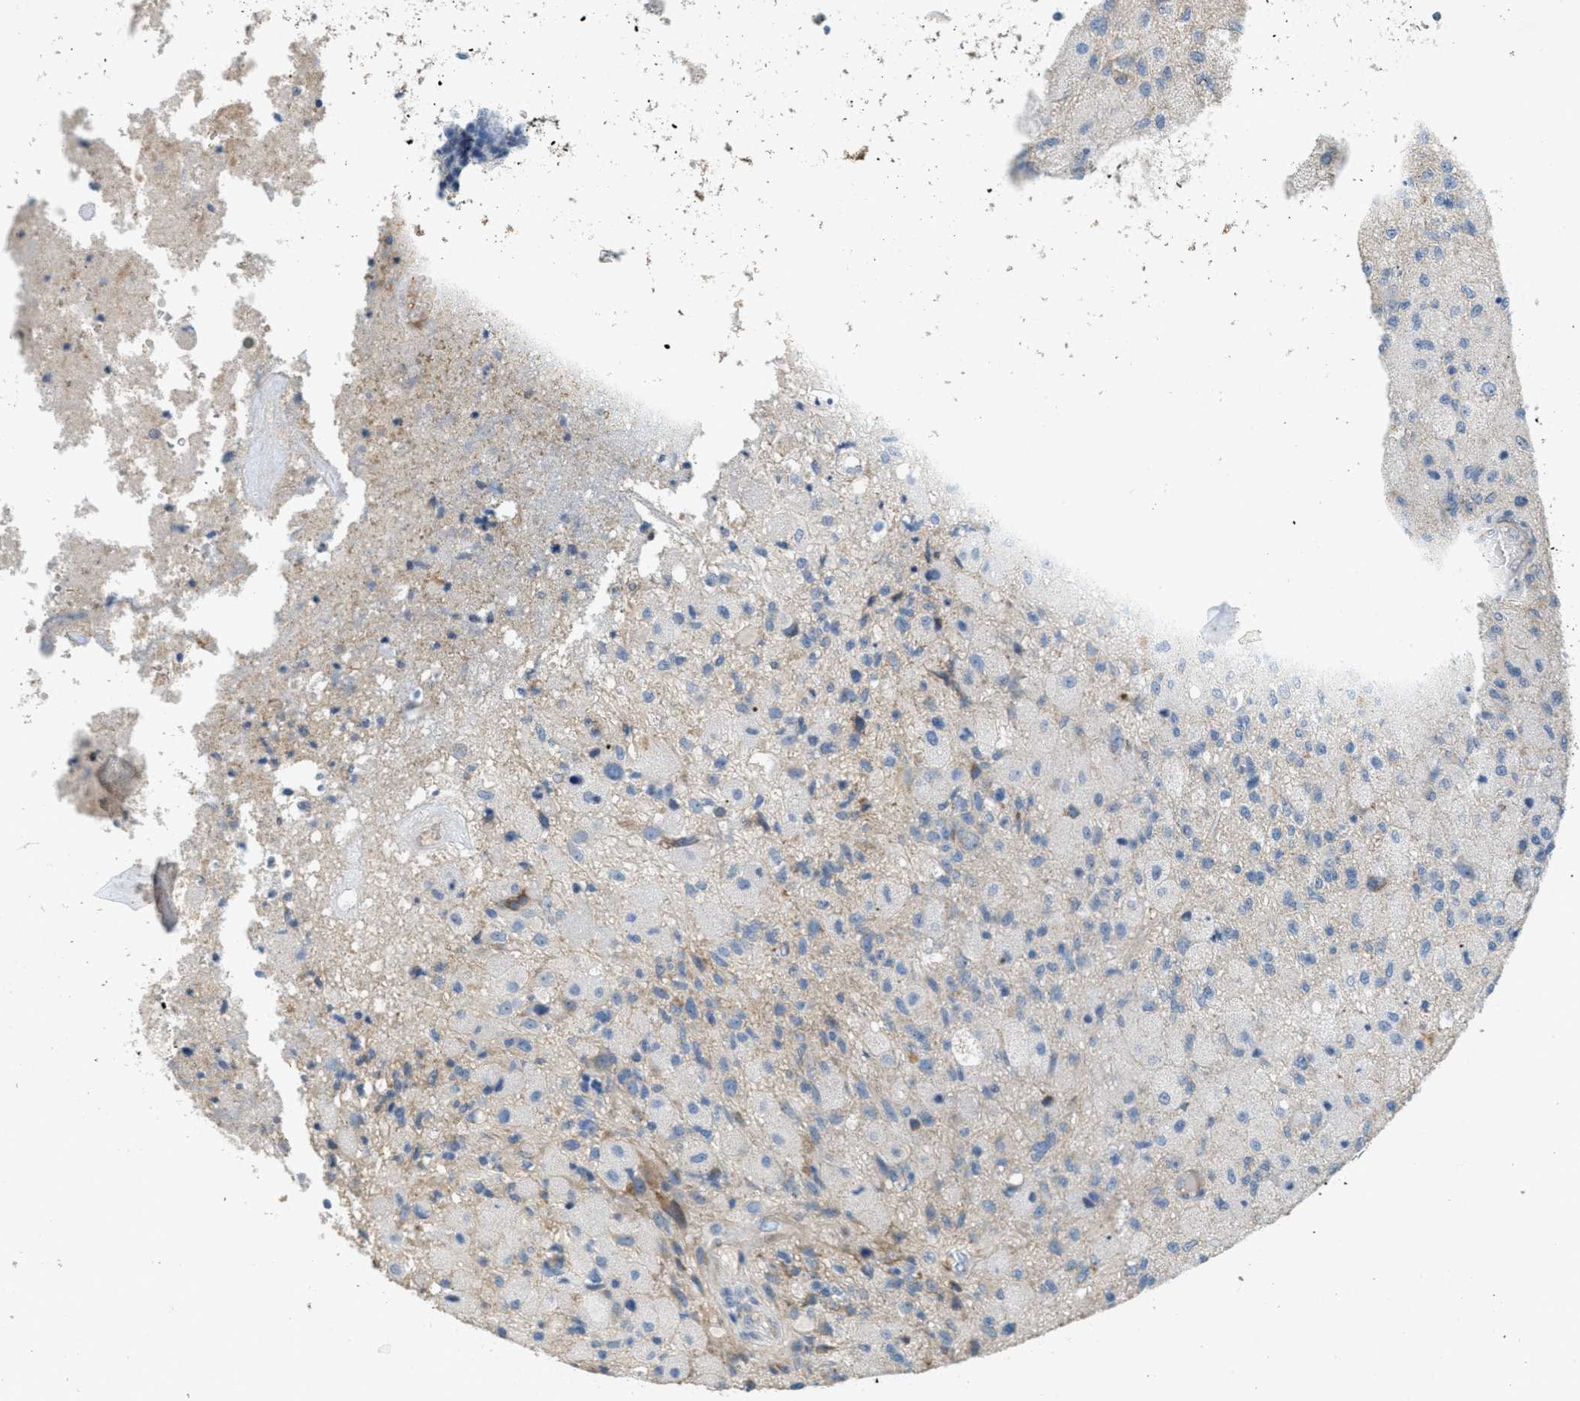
{"staining": {"intensity": "negative", "quantity": "none", "location": "none"}, "tissue": "glioma", "cell_type": "Tumor cells", "image_type": "cancer", "snomed": [{"axis": "morphology", "description": "Normal tissue, NOS"}, {"axis": "morphology", "description": "Glioma, malignant, High grade"}, {"axis": "topography", "description": "Cerebral cortex"}], "caption": "Micrograph shows no protein staining in tumor cells of malignant high-grade glioma tissue.", "gene": "MRS2", "patient": {"sex": "male", "age": 77}}